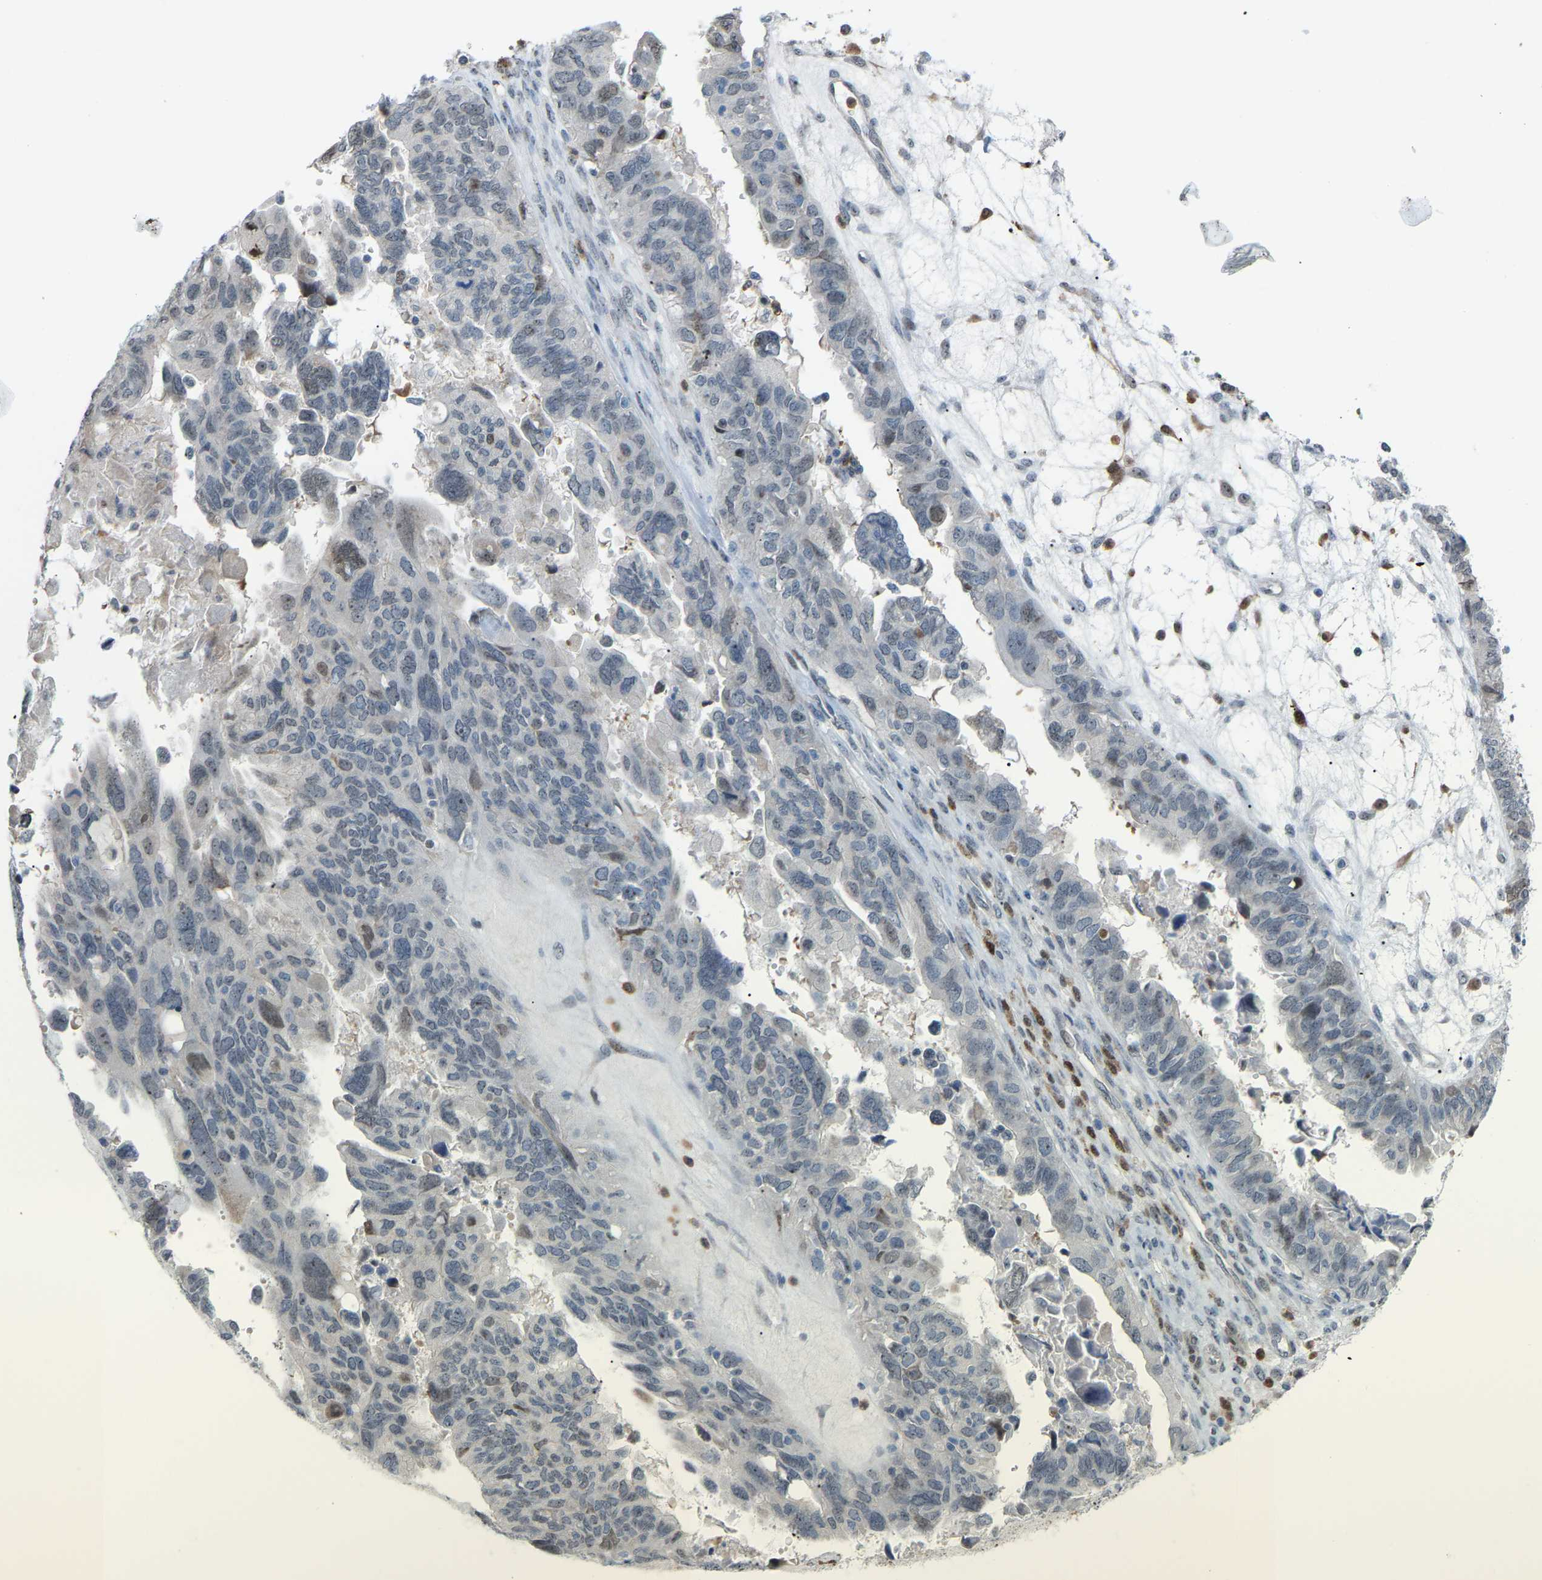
{"staining": {"intensity": "negative", "quantity": "none", "location": "none"}, "tissue": "ovarian cancer", "cell_type": "Tumor cells", "image_type": "cancer", "snomed": [{"axis": "morphology", "description": "Cystadenocarcinoma, serous, NOS"}, {"axis": "topography", "description": "Ovary"}], "caption": "Immunohistochemical staining of ovarian cancer exhibits no significant staining in tumor cells.", "gene": "CROT", "patient": {"sex": "female", "age": 79}}